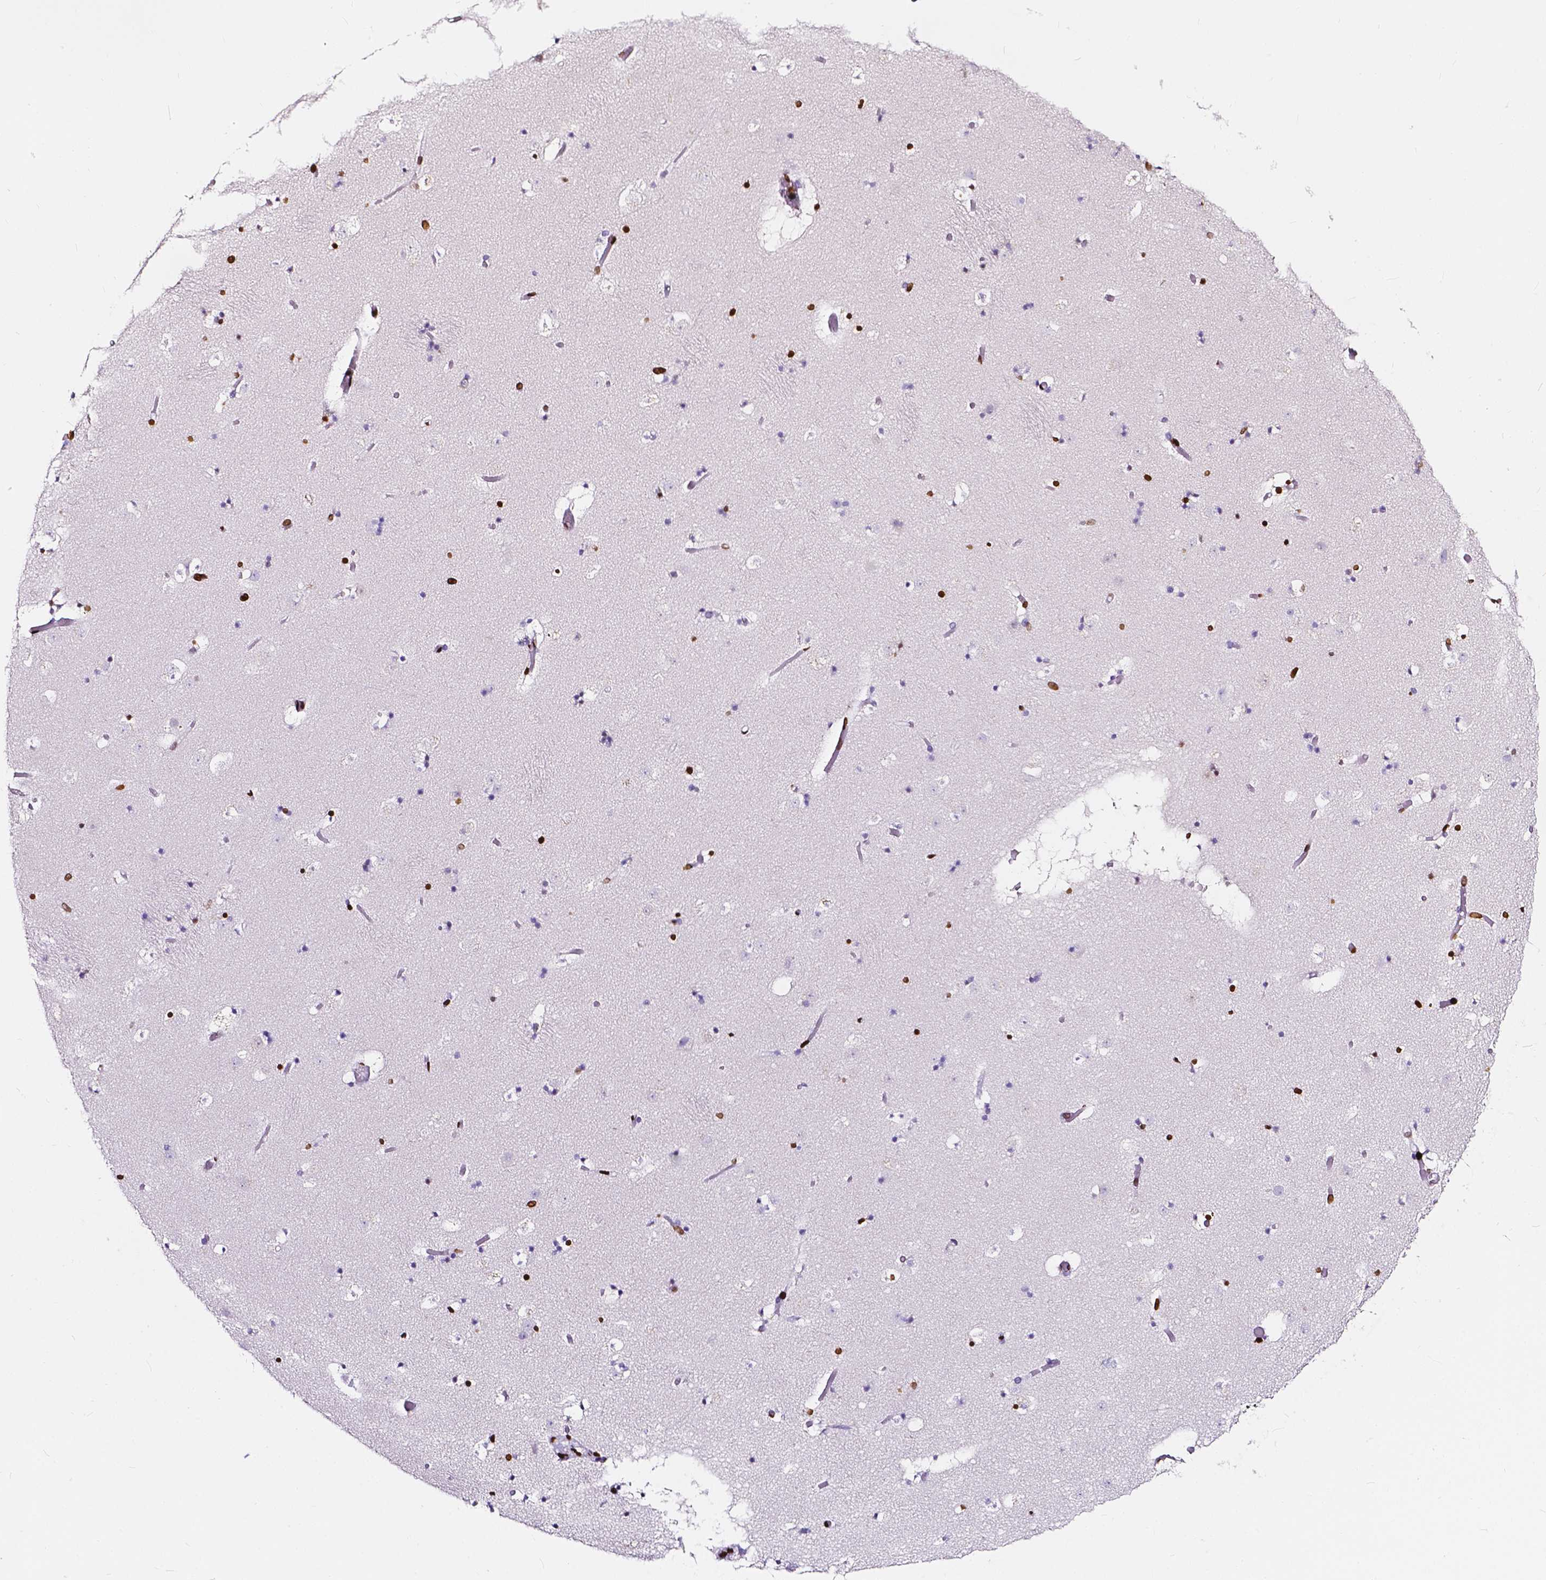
{"staining": {"intensity": "strong", "quantity": "<25%", "location": "nuclear"}, "tissue": "caudate", "cell_type": "Glial cells", "image_type": "normal", "snomed": [{"axis": "morphology", "description": "Normal tissue, NOS"}, {"axis": "topography", "description": "Lateral ventricle wall"}], "caption": "Caudate stained for a protein displays strong nuclear positivity in glial cells. The staining was performed using DAB to visualize the protein expression in brown, while the nuclei were stained in blue with hematoxylin (Magnification: 20x).", "gene": "CBY3", "patient": {"sex": "female", "age": 42}}